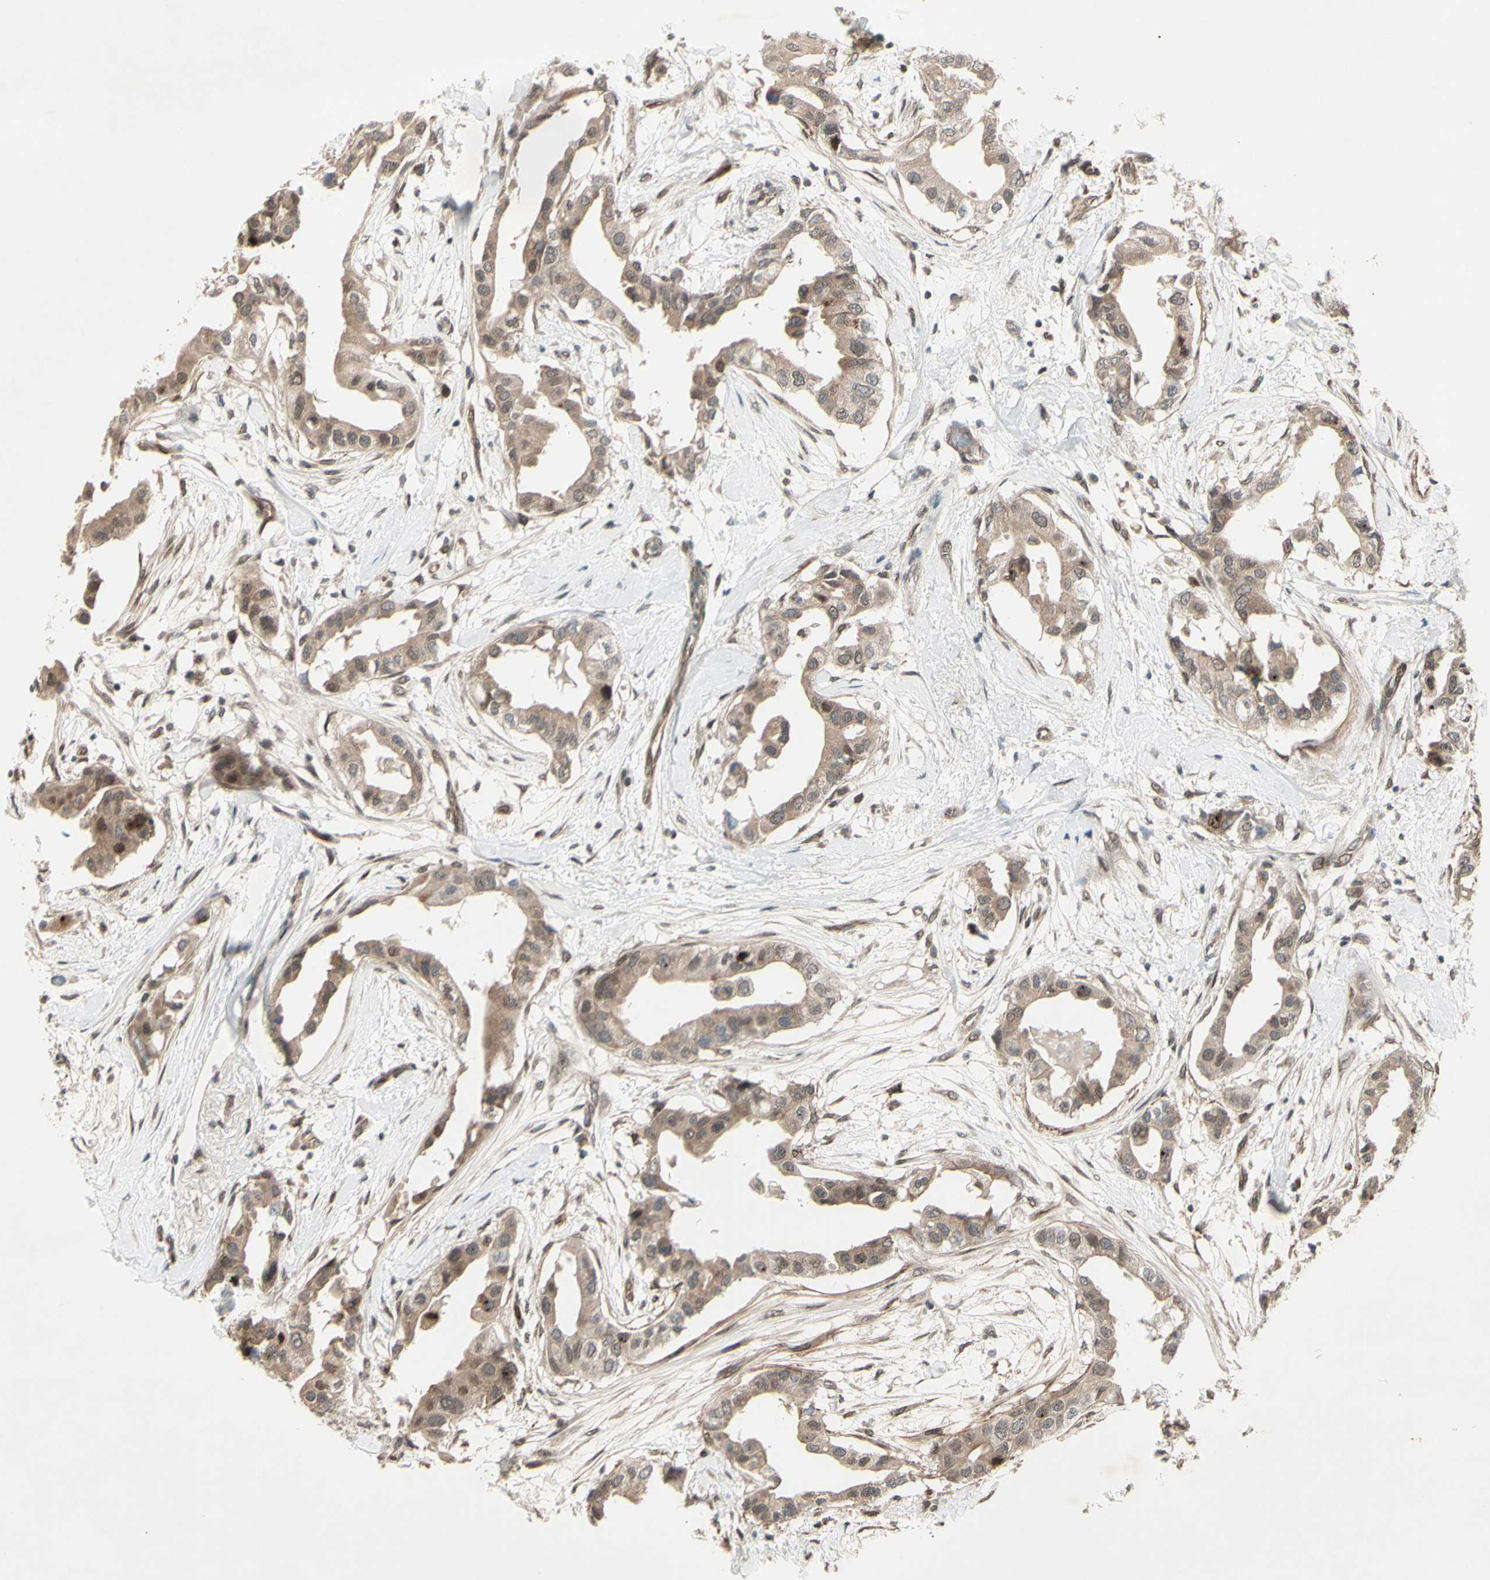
{"staining": {"intensity": "weak", "quantity": ">75%", "location": "cytoplasmic/membranous,nuclear"}, "tissue": "breast cancer", "cell_type": "Tumor cells", "image_type": "cancer", "snomed": [{"axis": "morphology", "description": "Duct carcinoma"}, {"axis": "topography", "description": "Breast"}], "caption": "Tumor cells reveal low levels of weak cytoplasmic/membranous and nuclear positivity in about >75% of cells in human breast cancer (infiltrating ductal carcinoma). (DAB IHC with brightfield microscopy, high magnification).", "gene": "MLF2", "patient": {"sex": "female", "age": 40}}